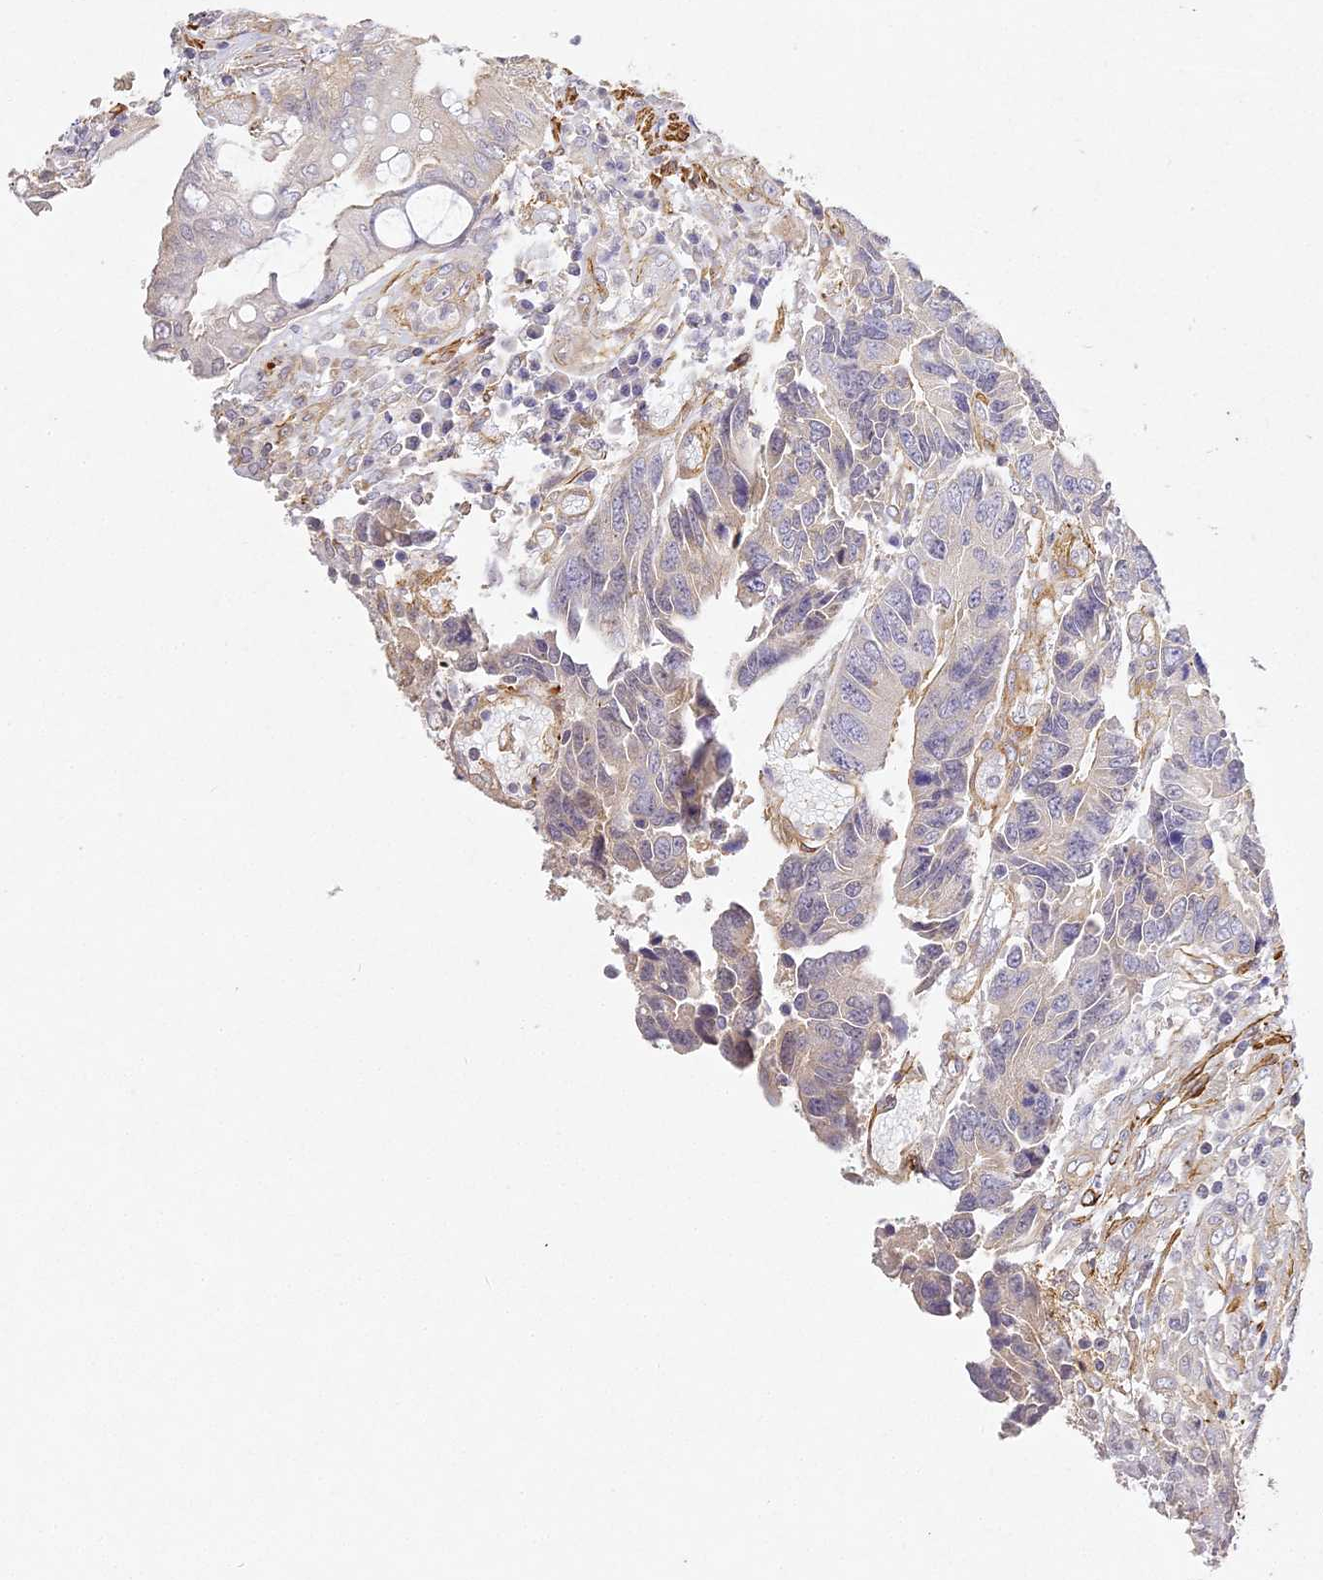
{"staining": {"intensity": "weak", "quantity": "<25%", "location": "cytoplasmic/membranous"}, "tissue": "colorectal cancer", "cell_type": "Tumor cells", "image_type": "cancer", "snomed": [{"axis": "morphology", "description": "Adenocarcinoma, NOS"}, {"axis": "topography", "description": "Rectum"}], "caption": "The photomicrograph displays no staining of tumor cells in colorectal cancer.", "gene": "MED28", "patient": {"sex": "male", "age": 84}}